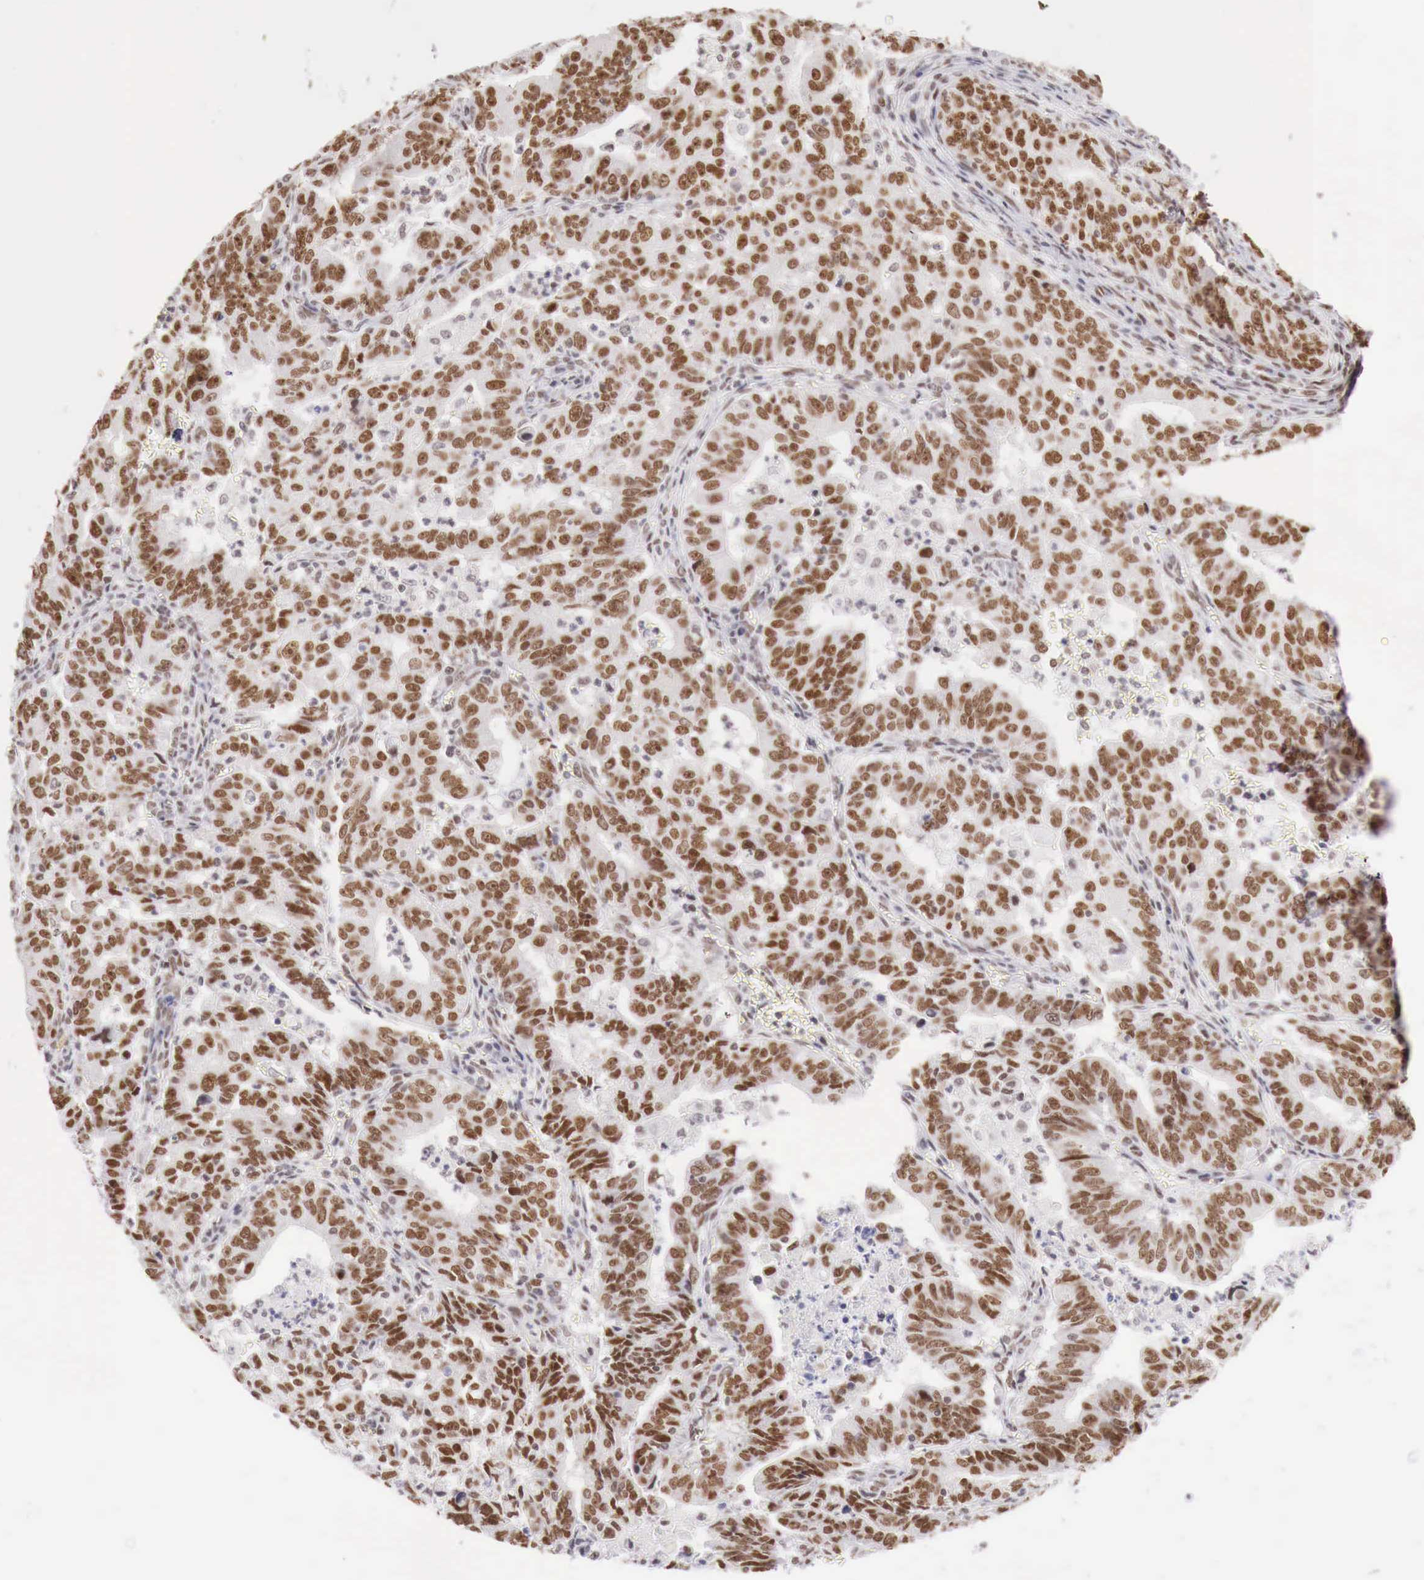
{"staining": {"intensity": "moderate", "quantity": "25%-75%", "location": "nuclear"}, "tissue": "stomach cancer", "cell_type": "Tumor cells", "image_type": "cancer", "snomed": [{"axis": "morphology", "description": "Adenocarcinoma, NOS"}, {"axis": "topography", "description": "Stomach, upper"}], "caption": "Protein staining by immunohistochemistry reveals moderate nuclear expression in about 25%-75% of tumor cells in stomach cancer (adenocarcinoma).", "gene": "PHF14", "patient": {"sex": "female", "age": 50}}